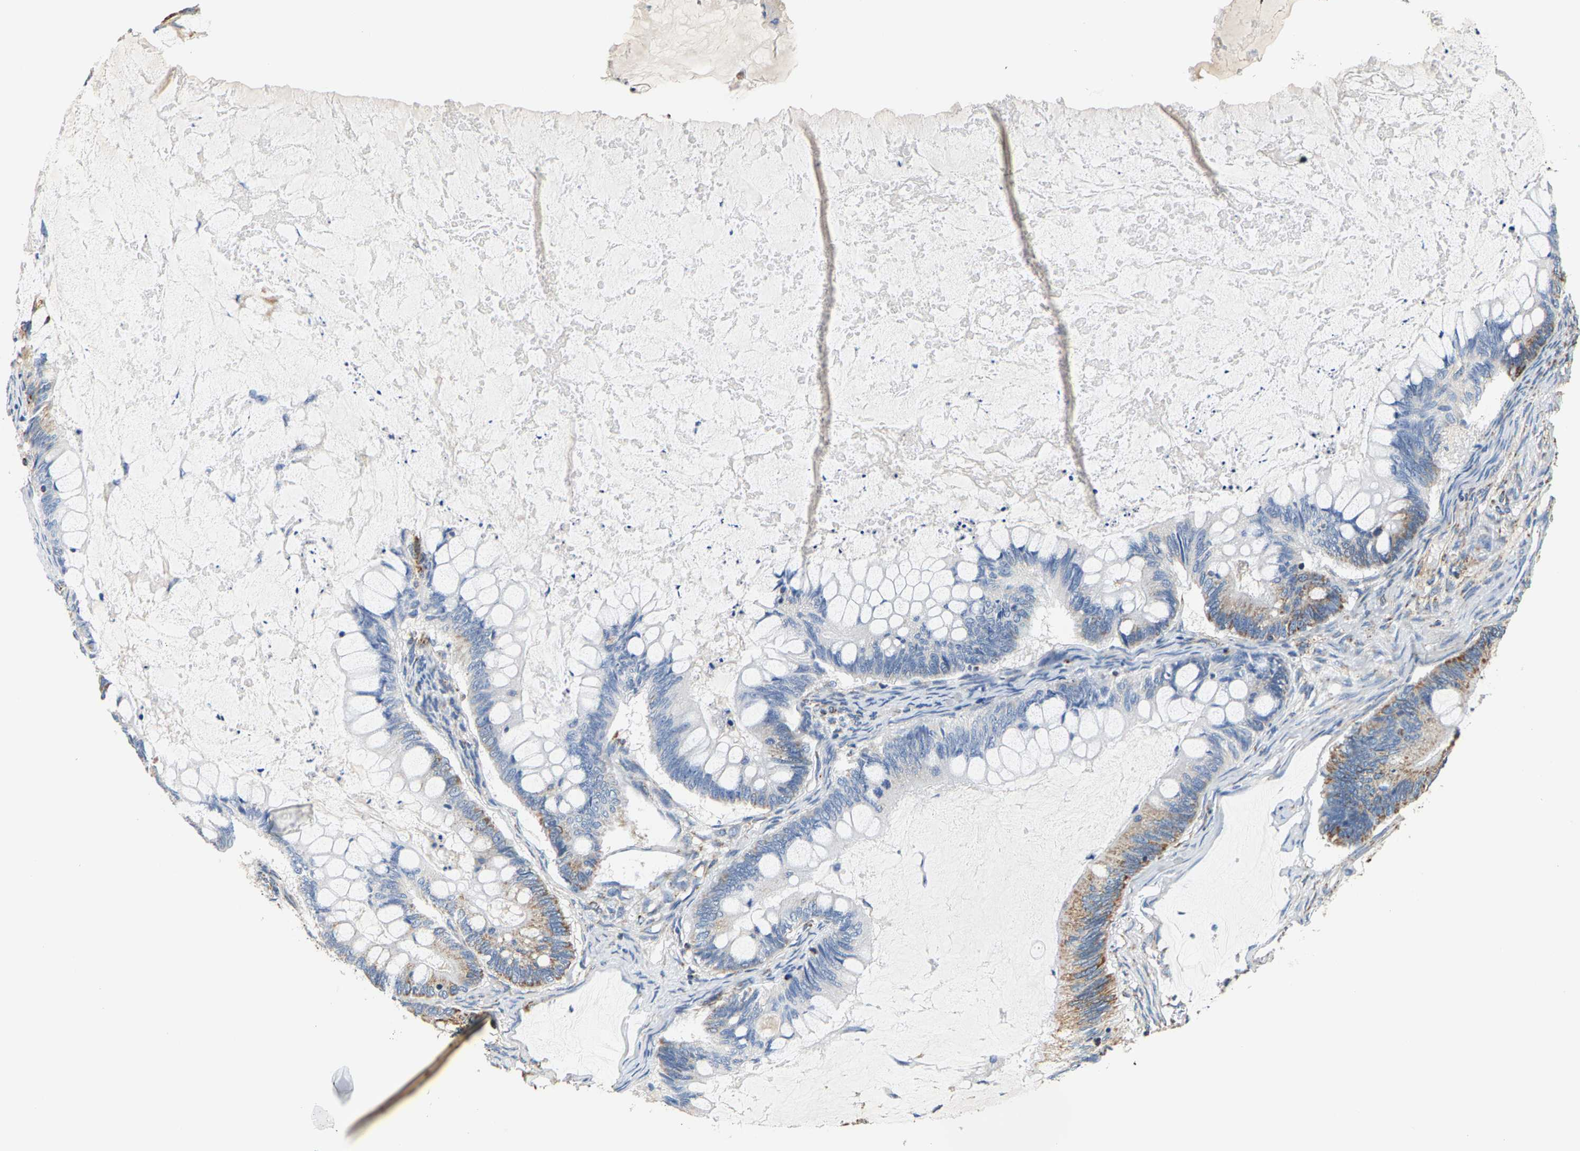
{"staining": {"intensity": "moderate", "quantity": "25%-75%", "location": "cytoplasmic/membranous"}, "tissue": "ovarian cancer", "cell_type": "Tumor cells", "image_type": "cancer", "snomed": [{"axis": "morphology", "description": "Cystadenocarcinoma, mucinous, NOS"}, {"axis": "topography", "description": "Ovary"}], "caption": "Ovarian mucinous cystadenocarcinoma stained for a protein demonstrates moderate cytoplasmic/membranous positivity in tumor cells.", "gene": "SHMT2", "patient": {"sex": "female", "age": 61}}